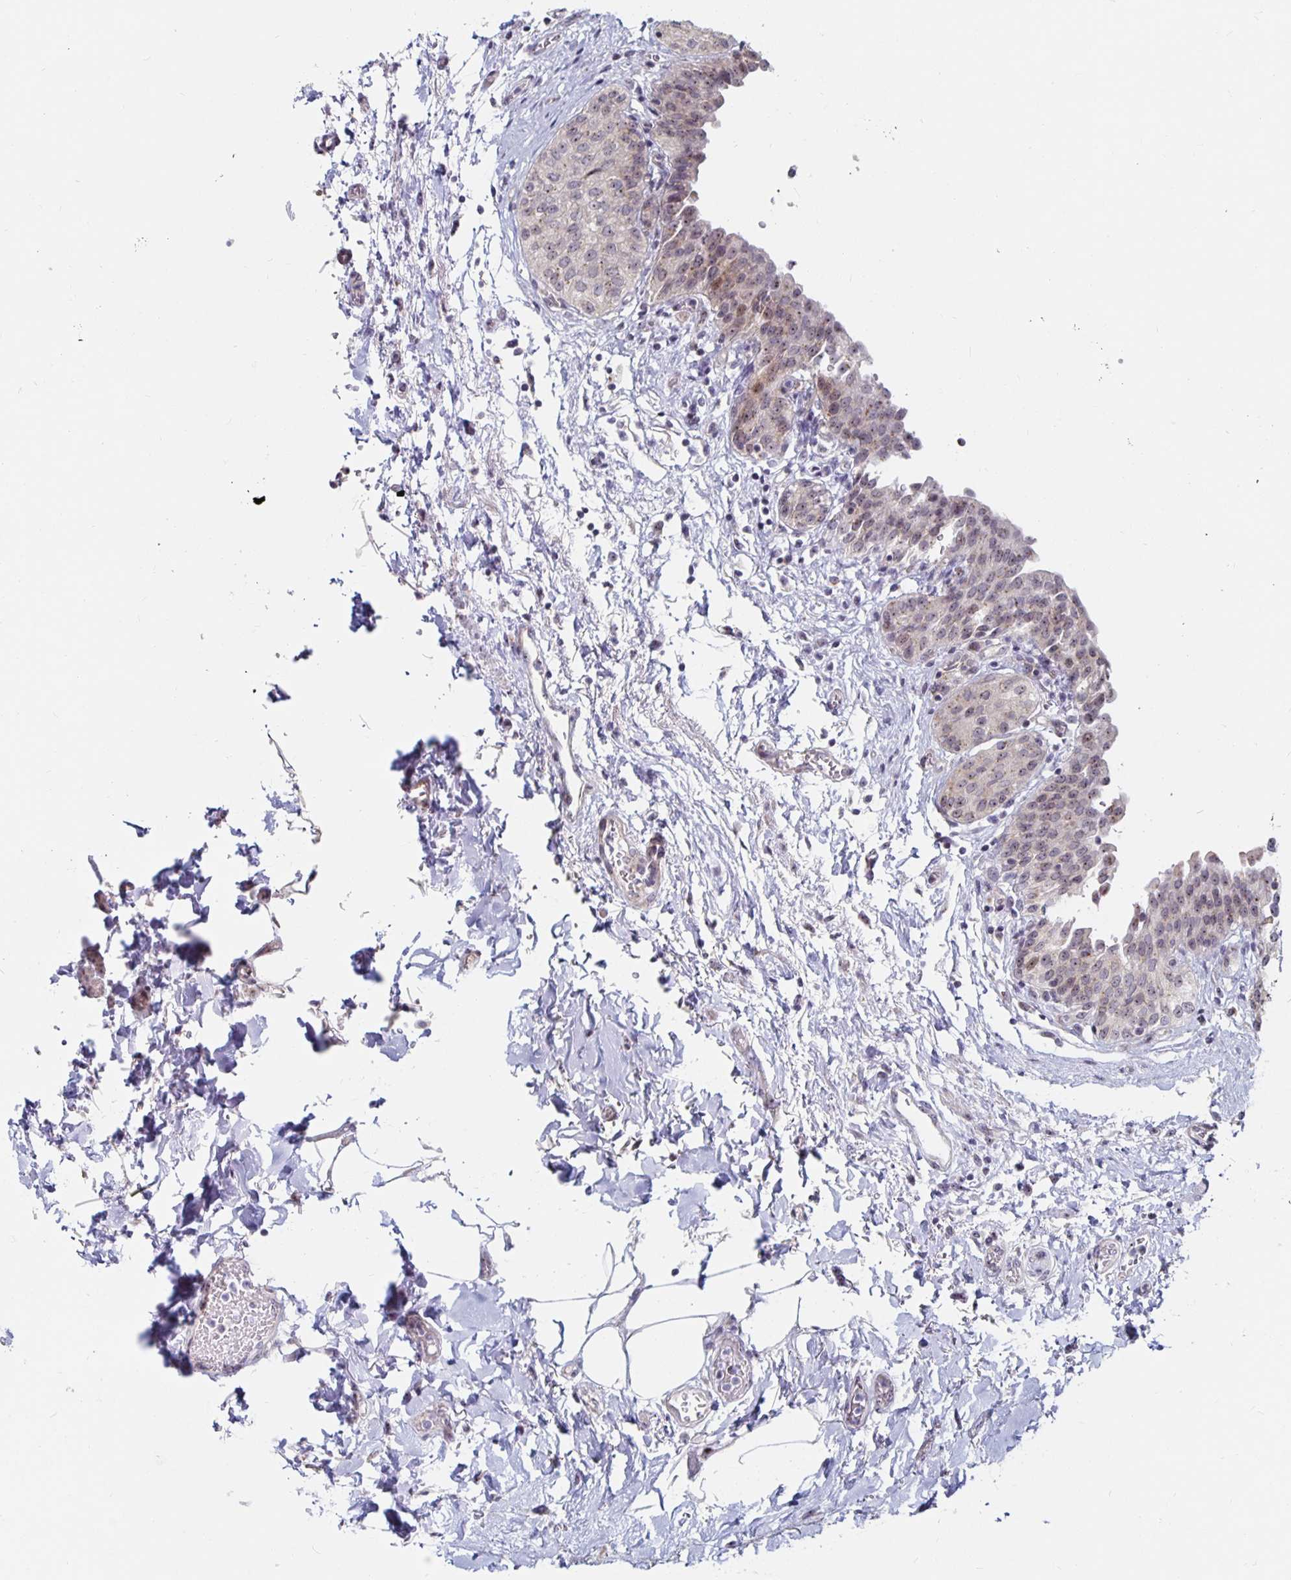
{"staining": {"intensity": "moderate", "quantity": ">75%", "location": "nuclear"}, "tissue": "urinary bladder", "cell_type": "Urothelial cells", "image_type": "normal", "snomed": [{"axis": "morphology", "description": "Normal tissue, NOS"}, {"axis": "topography", "description": "Urinary bladder"}], "caption": "Benign urinary bladder was stained to show a protein in brown. There is medium levels of moderate nuclear staining in approximately >75% of urothelial cells. The protein of interest is stained brown, and the nuclei are stained in blue (DAB (3,3'-diaminobenzidine) IHC with brightfield microscopy, high magnification).", "gene": "NUP85", "patient": {"sex": "male", "age": 68}}